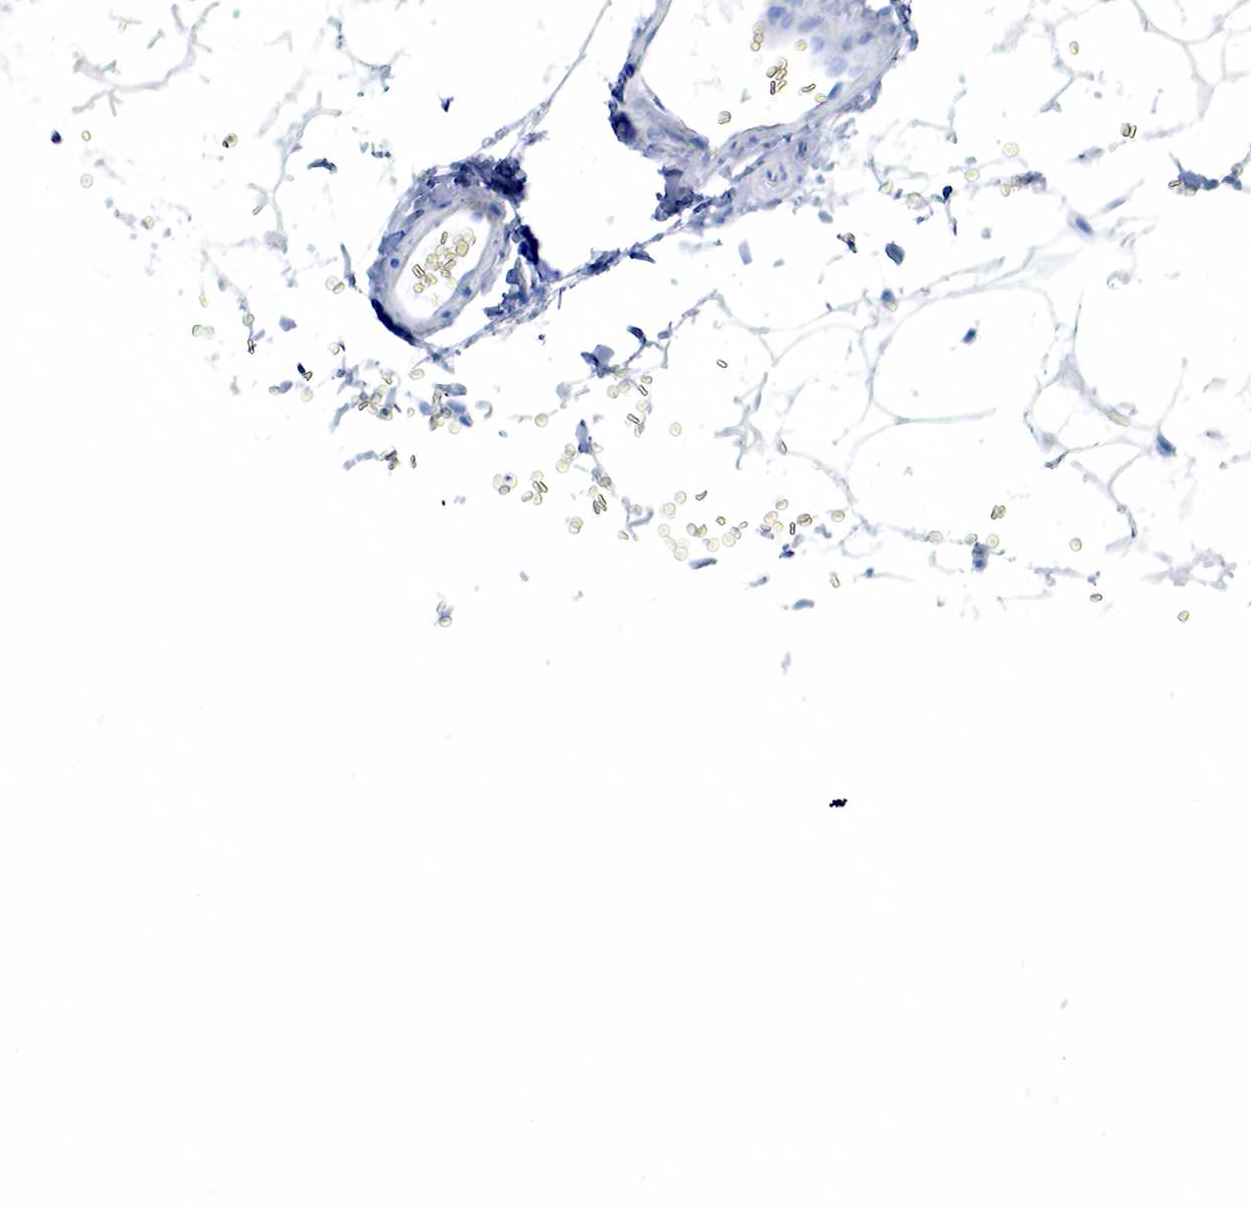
{"staining": {"intensity": "negative", "quantity": "none", "location": "none"}, "tissue": "adipose tissue", "cell_type": "Adipocytes", "image_type": "normal", "snomed": [{"axis": "morphology", "description": "Normal tissue, NOS"}, {"axis": "morphology", "description": "Inflammation, NOS"}, {"axis": "topography", "description": "Lymph node"}, {"axis": "topography", "description": "Peripheral nerve tissue"}], "caption": "Micrograph shows no protein staining in adipocytes of normal adipose tissue. (Immunohistochemistry (ihc), brightfield microscopy, high magnification).", "gene": "KRT7", "patient": {"sex": "male", "age": 52}}